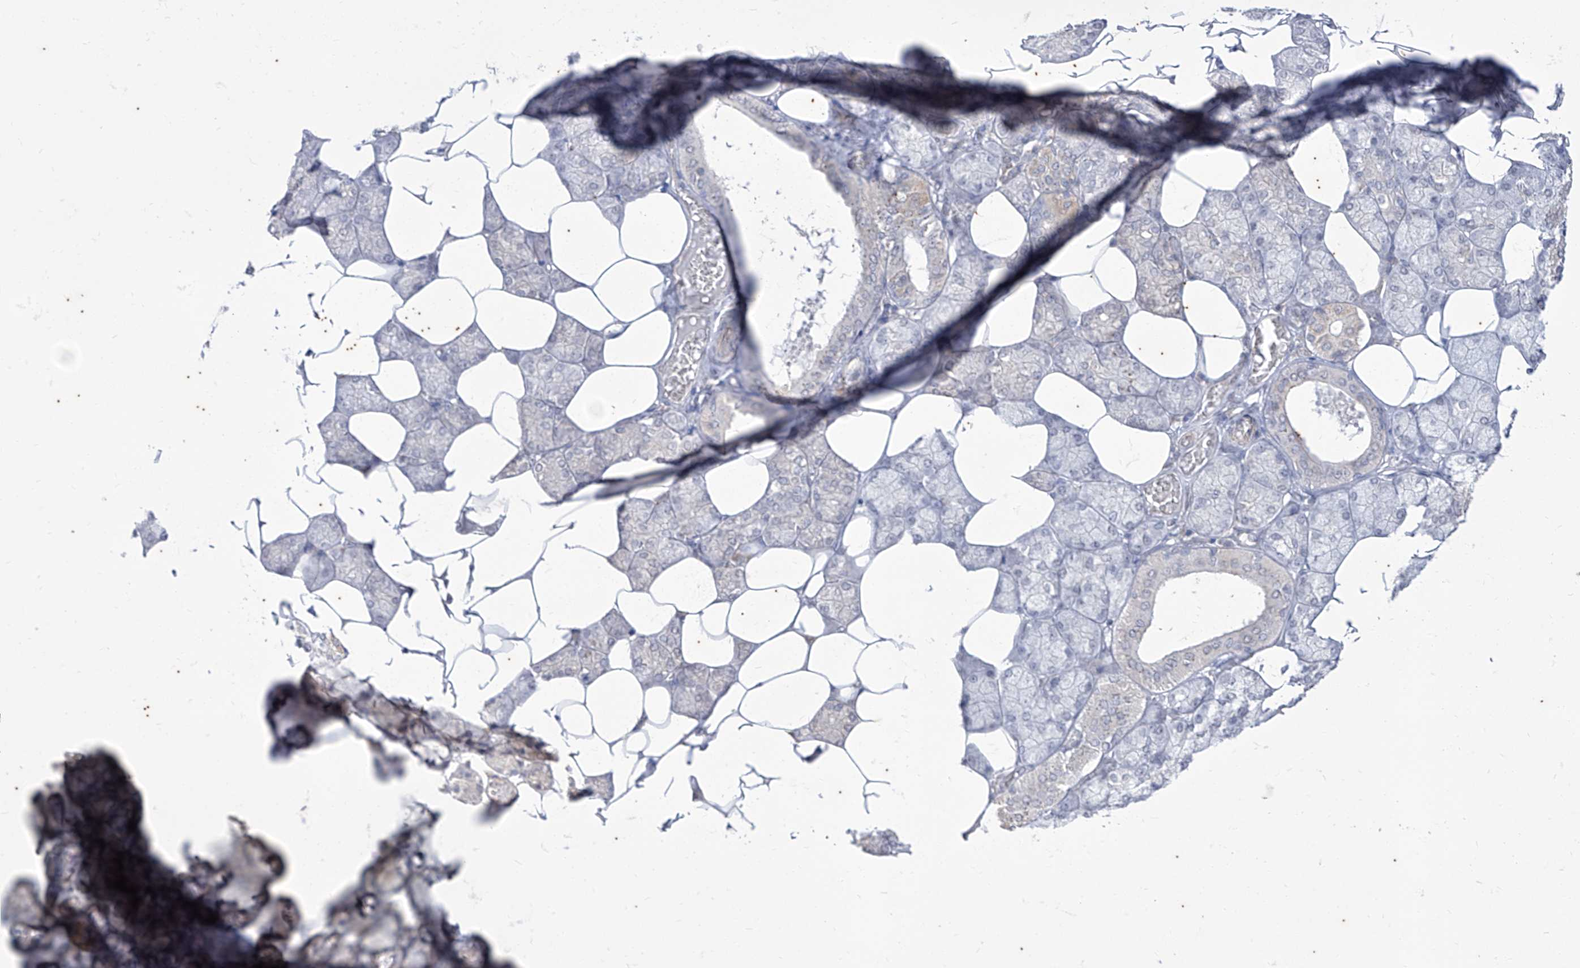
{"staining": {"intensity": "weak", "quantity": "<25%", "location": "nuclear"}, "tissue": "salivary gland", "cell_type": "Glandular cells", "image_type": "normal", "snomed": [{"axis": "morphology", "description": "Normal tissue, NOS"}, {"axis": "topography", "description": "Salivary gland"}], "caption": "Histopathology image shows no protein staining in glandular cells of benign salivary gland. Nuclei are stained in blue.", "gene": "PHF20L1", "patient": {"sex": "male", "age": 62}}